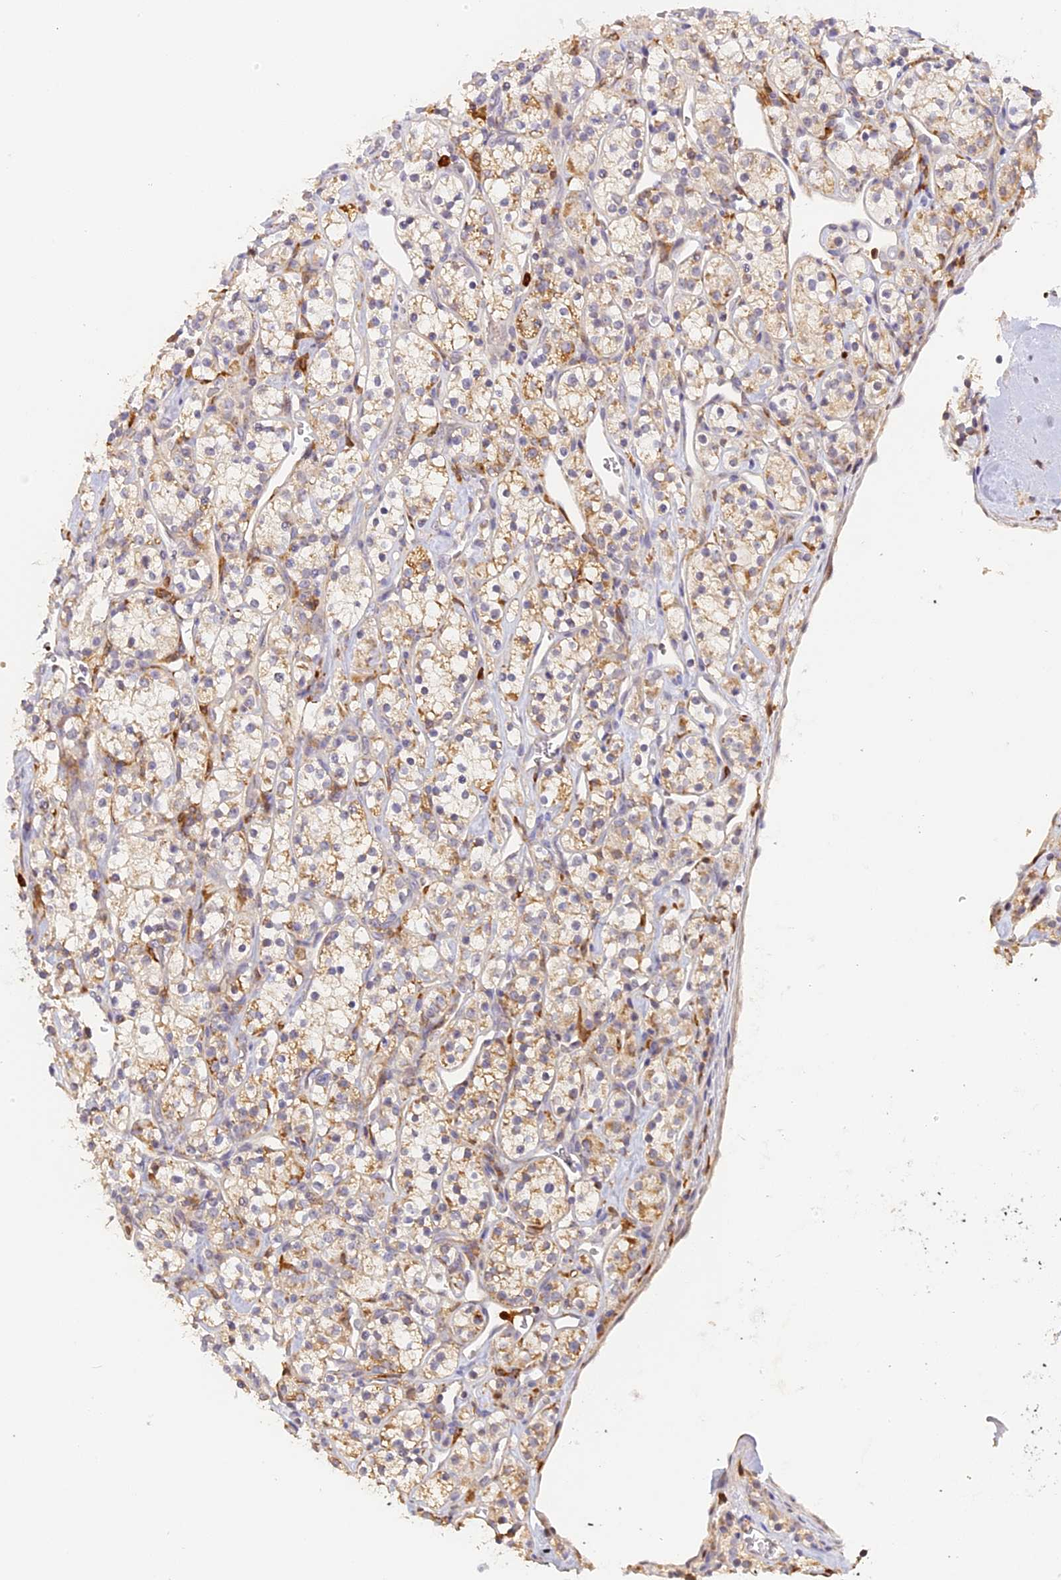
{"staining": {"intensity": "moderate", "quantity": "<25%", "location": "cytoplasmic/membranous"}, "tissue": "renal cancer", "cell_type": "Tumor cells", "image_type": "cancer", "snomed": [{"axis": "morphology", "description": "Adenocarcinoma, NOS"}, {"axis": "topography", "description": "Kidney"}], "caption": "Immunohistochemistry (DAB) staining of adenocarcinoma (renal) shows moderate cytoplasmic/membranous protein expression in approximately <25% of tumor cells. (Stains: DAB in brown, nuclei in blue, Microscopy: brightfield microscopy at high magnification).", "gene": "NCF4", "patient": {"sex": "male", "age": 77}}